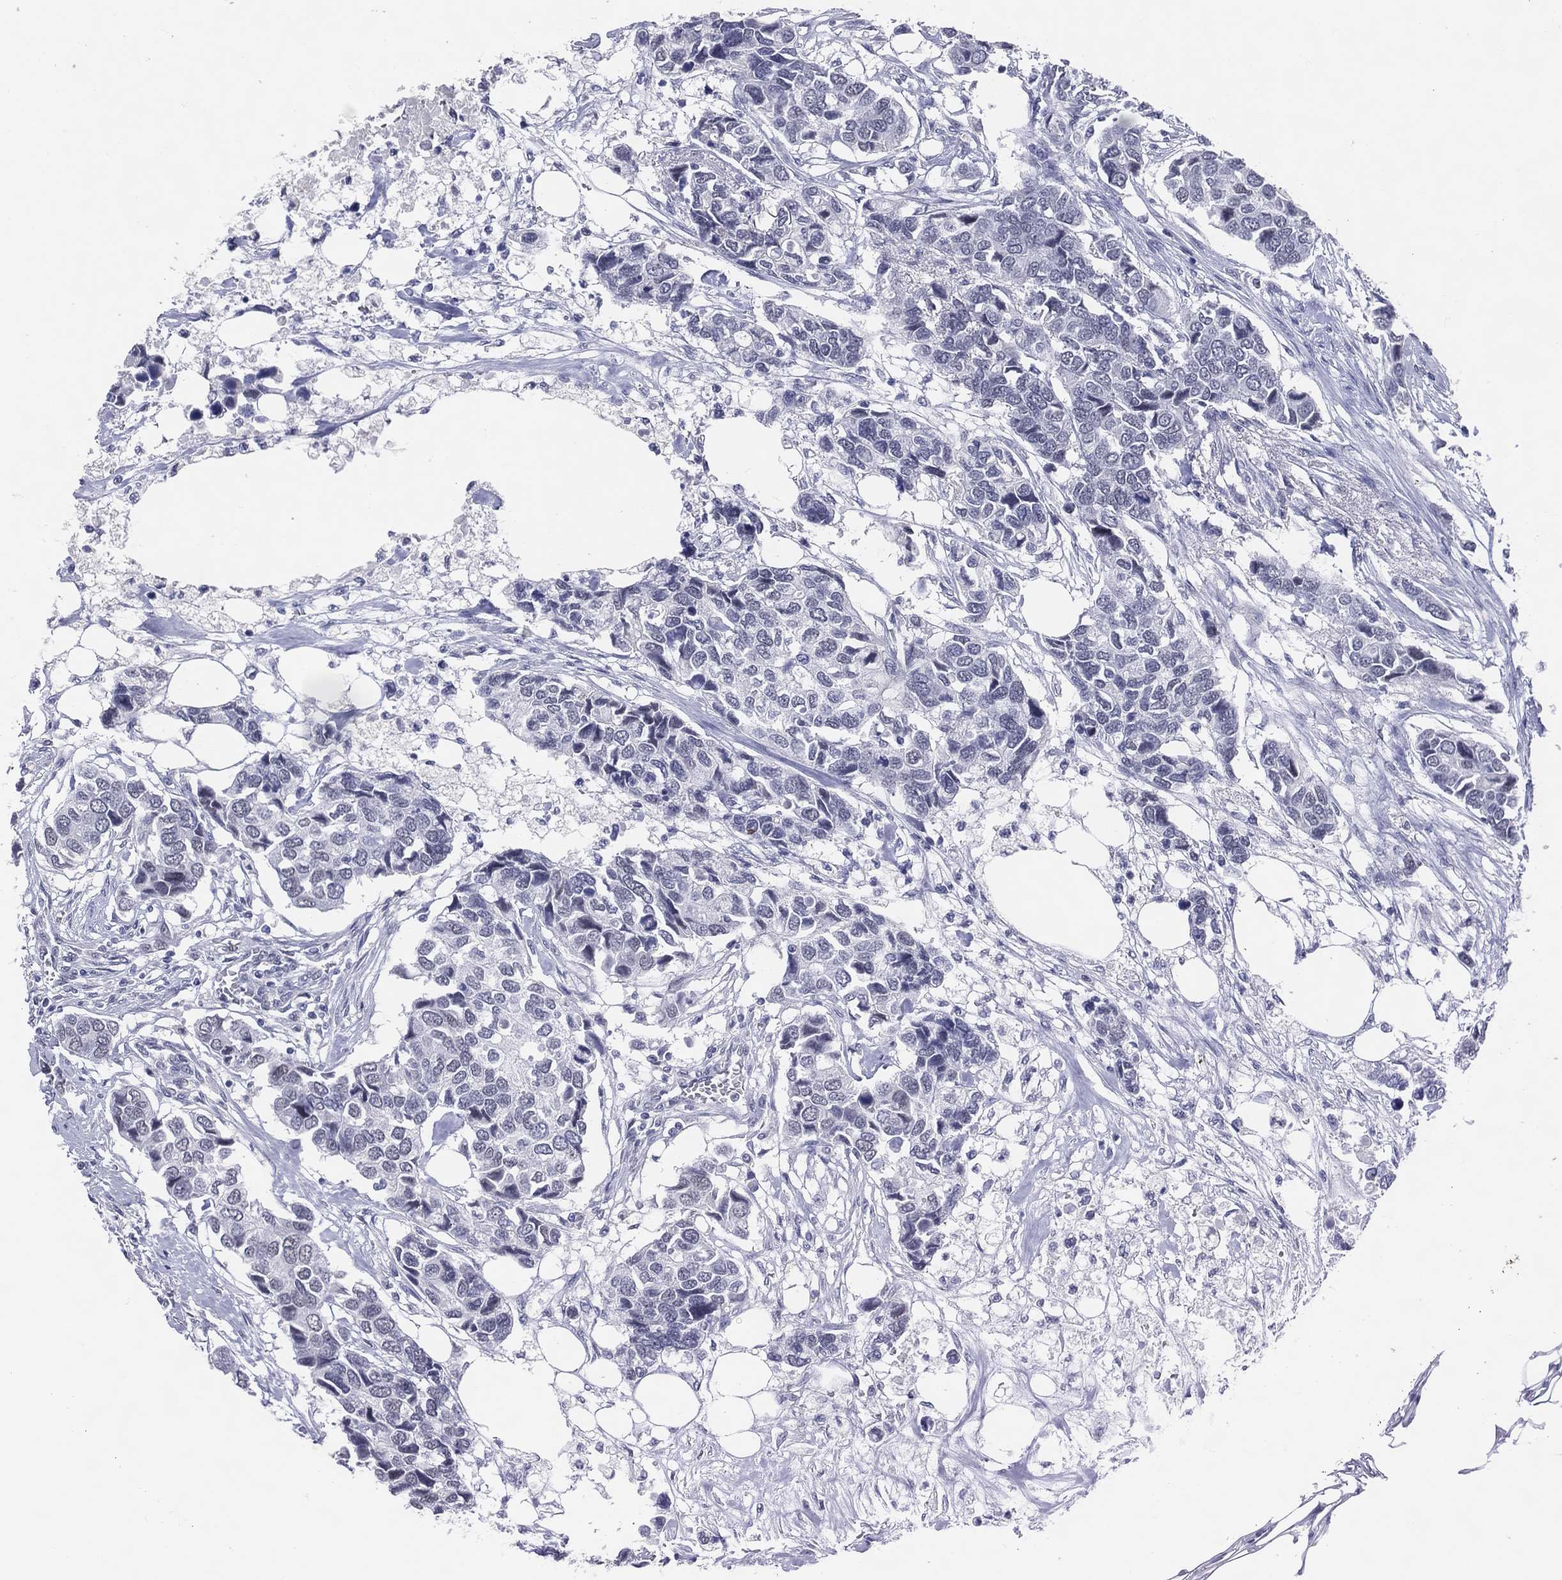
{"staining": {"intensity": "negative", "quantity": "none", "location": "none"}, "tissue": "breast cancer", "cell_type": "Tumor cells", "image_type": "cancer", "snomed": [{"axis": "morphology", "description": "Duct carcinoma"}, {"axis": "topography", "description": "Breast"}], "caption": "A micrograph of intraductal carcinoma (breast) stained for a protein reveals no brown staining in tumor cells.", "gene": "CFAP58", "patient": {"sex": "female", "age": 83}}